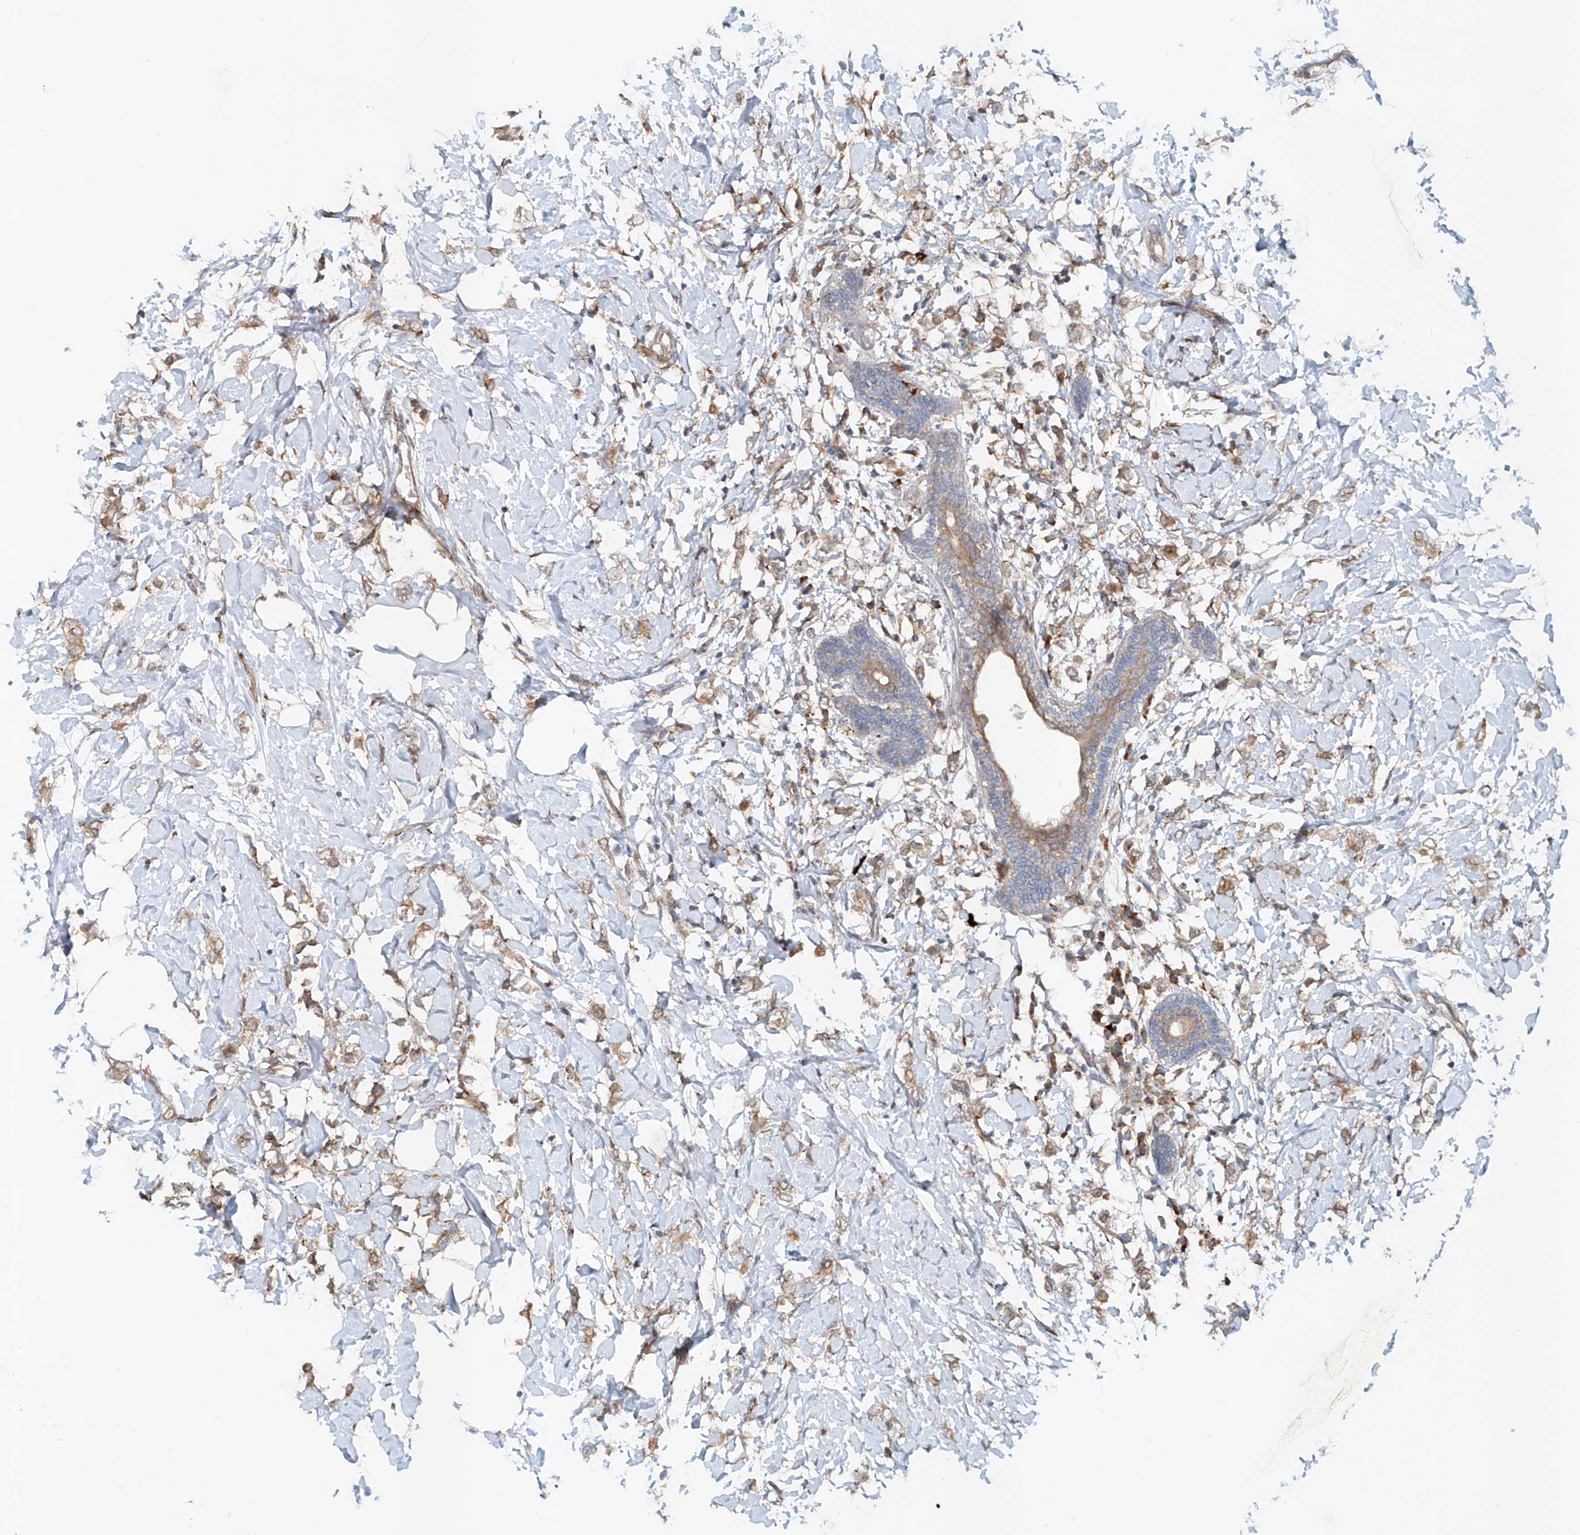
{"staining": {"intensity": "moderate", "quantity": ">75%", "location": "cytoplasmic/membranous"}, "tissue": "breast cancer", "cell_type": "Tumor cells", "image_type": "cancer", "snomed": [{"axis": "morphology", "description": "Normal tissue, NOS"}, {"axis": "morphology", "description": "Lobular carcinoma"}, {"axis": "topography", "description": "Breast"}], "caption": "Protein staining of breast lobular carcinoma tissue reveals moderate cytoplasmic/membranous staining in about >75% of tumor cells.", "gene": "SNAP29", "patient": {"sex": "female", "age": 47}}